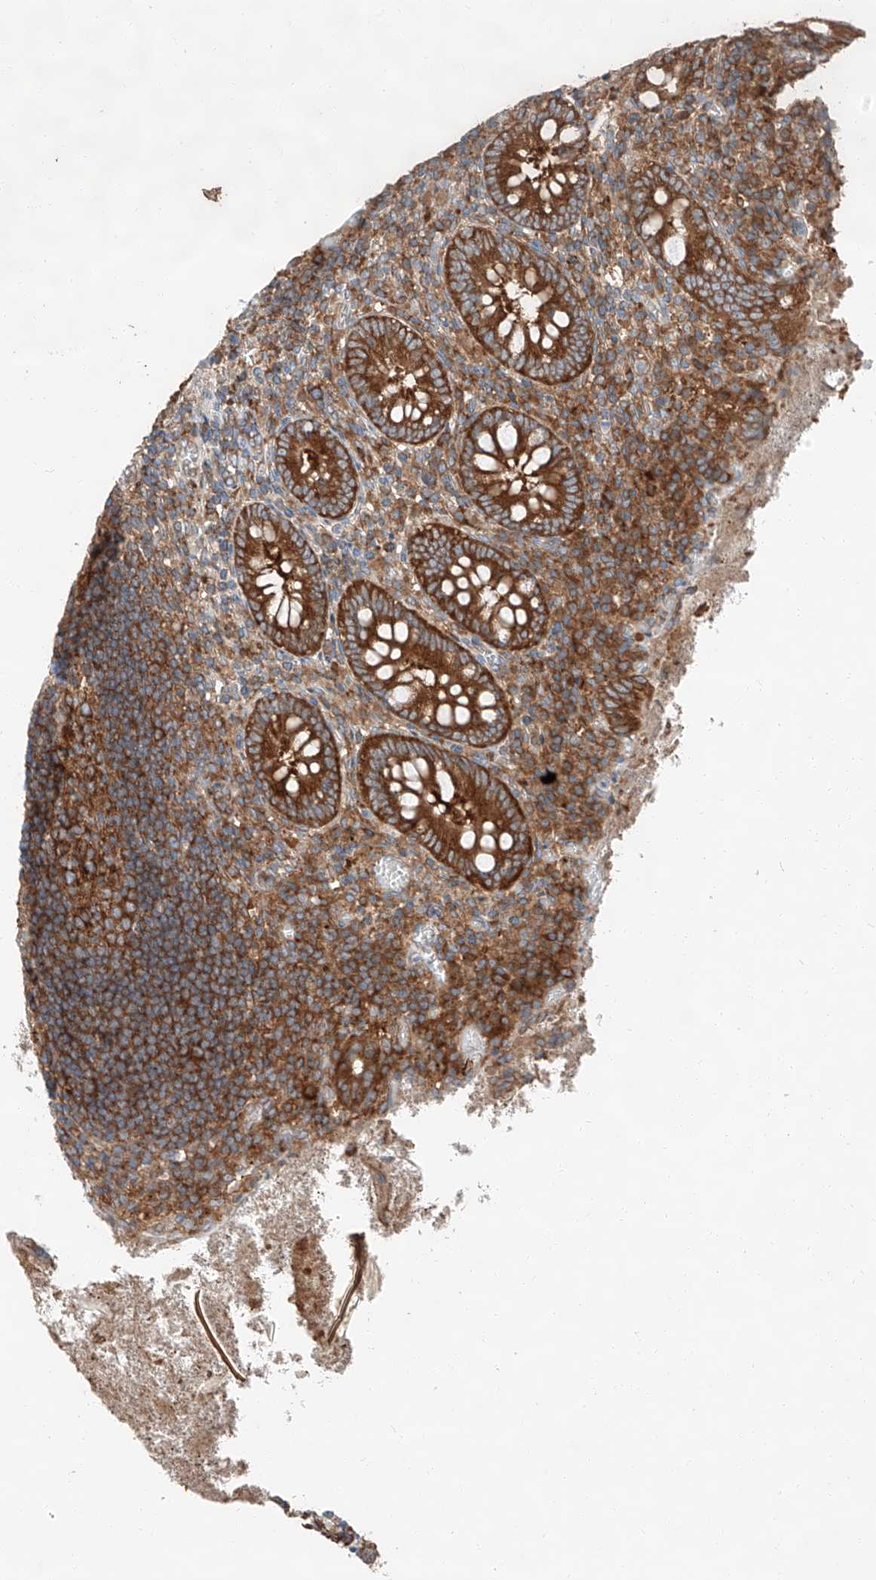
{"staining": {"intensity": "strong", "quantity": ">75%", "location": "cytoplasmic/membranous"}, "tissue": "appendix", "cell_type": "Glandular cells", "image_type": "normal", "snomed": [{"axis": "morphology", "description": "Normal tissue, NOS"}, {"axis": "topography", "description": "Appendix"}], "caption": "Benign appendix demonstrates strong cytoplasmic/membranous positivity in about >75% of glandular cells, visualized by immunohistochemistry. (DAB IHC, brown staining for protein, blue staining for nuclei).", "gene": "ZC3H15", "patient": {"sex": "female", "age": 17}}